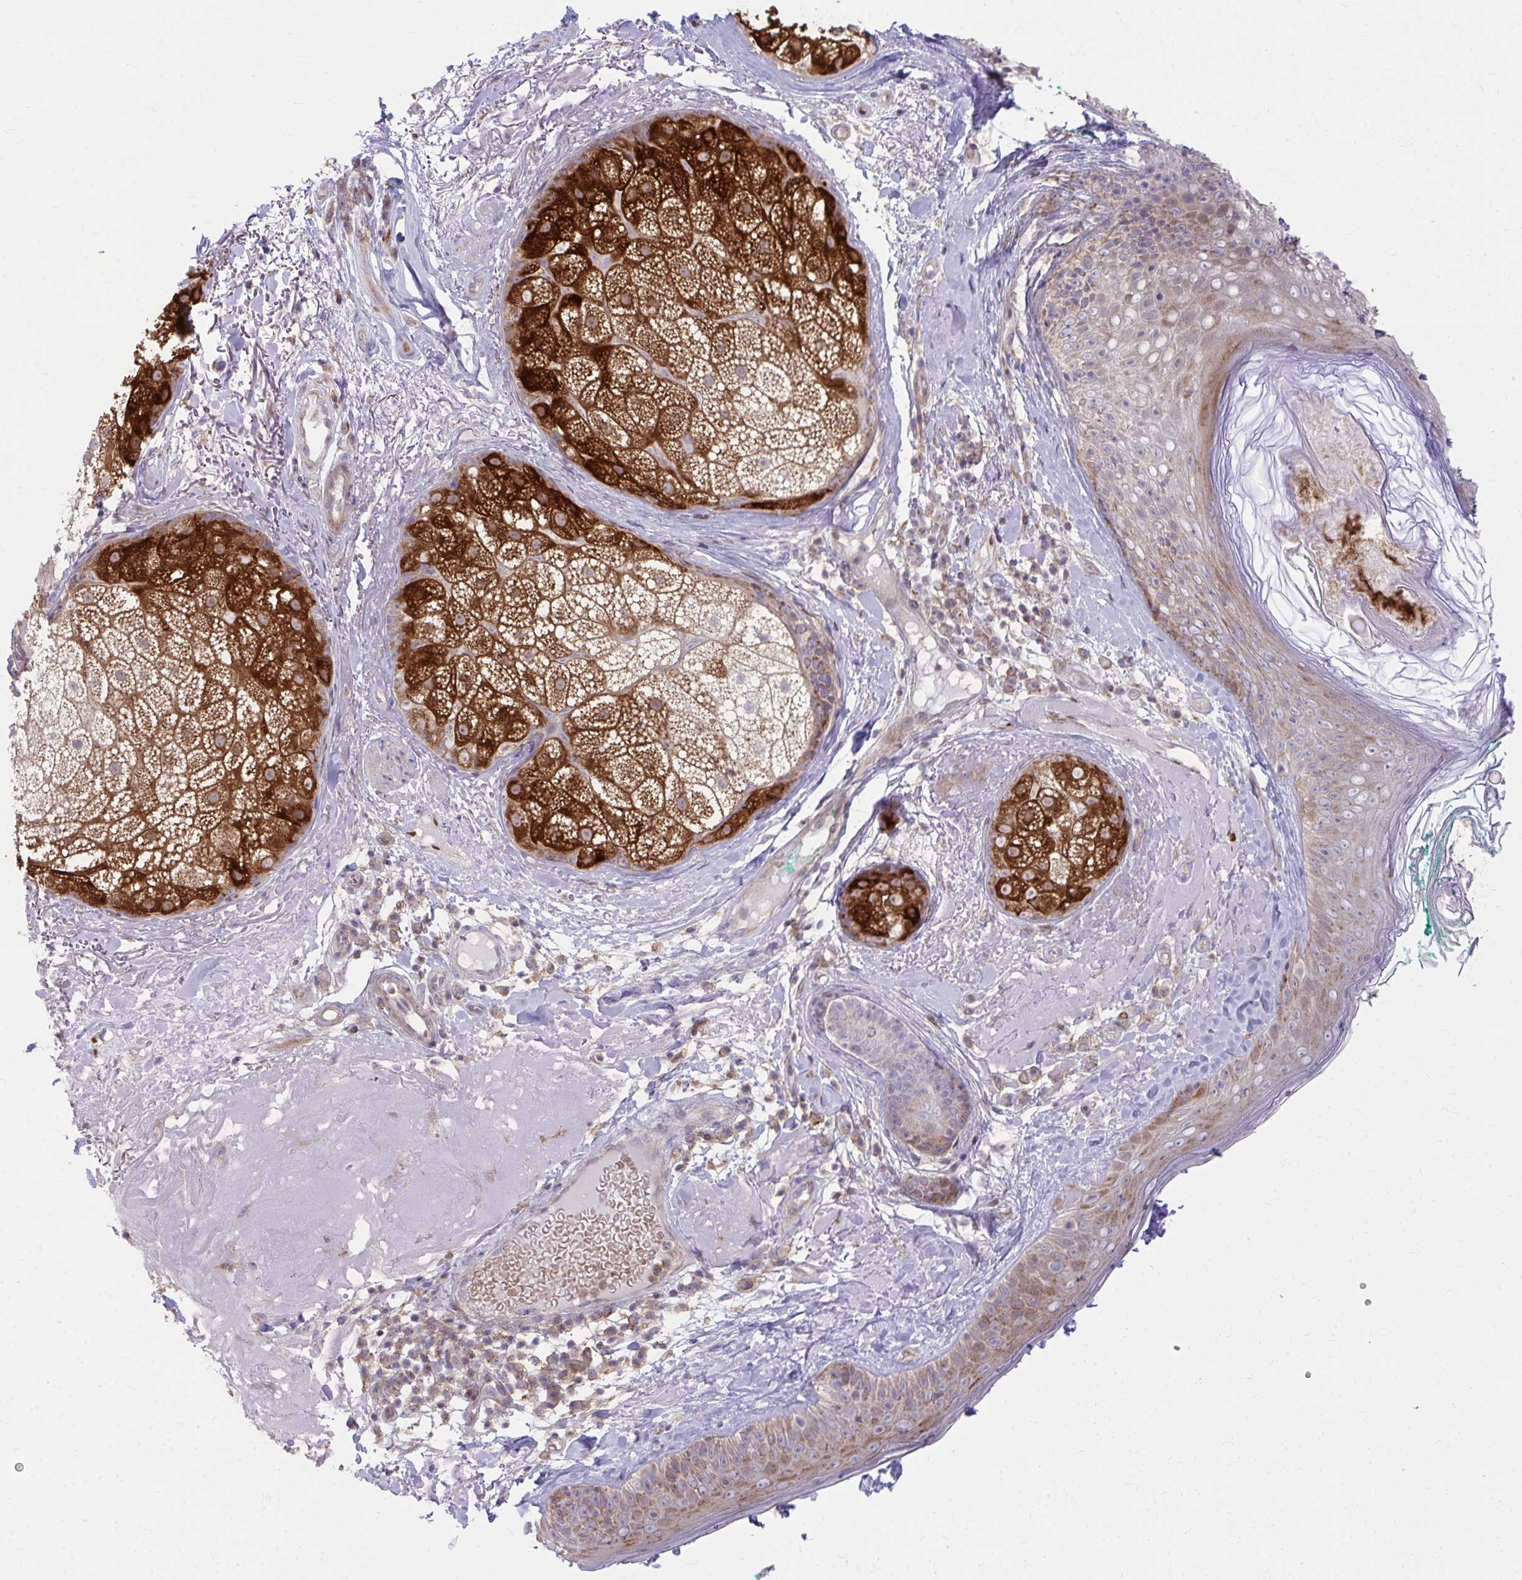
{"staining": {"intensity": "negative", "quantity": "none", "location": "none"}, "tissue": "skin", "cell_type": "Fibroblasts", "image_type": "normal", "snomed": [{"axis": "morphology", "description": "Normal tissue, NOS"}, {"axis": "topography", "description": "Skin"}], "caption": "IHC of normal skin exhibits no positivity in fibroblasts.", "gene": "C16orf54", "patient": {"sex": "male", "age": 73}}